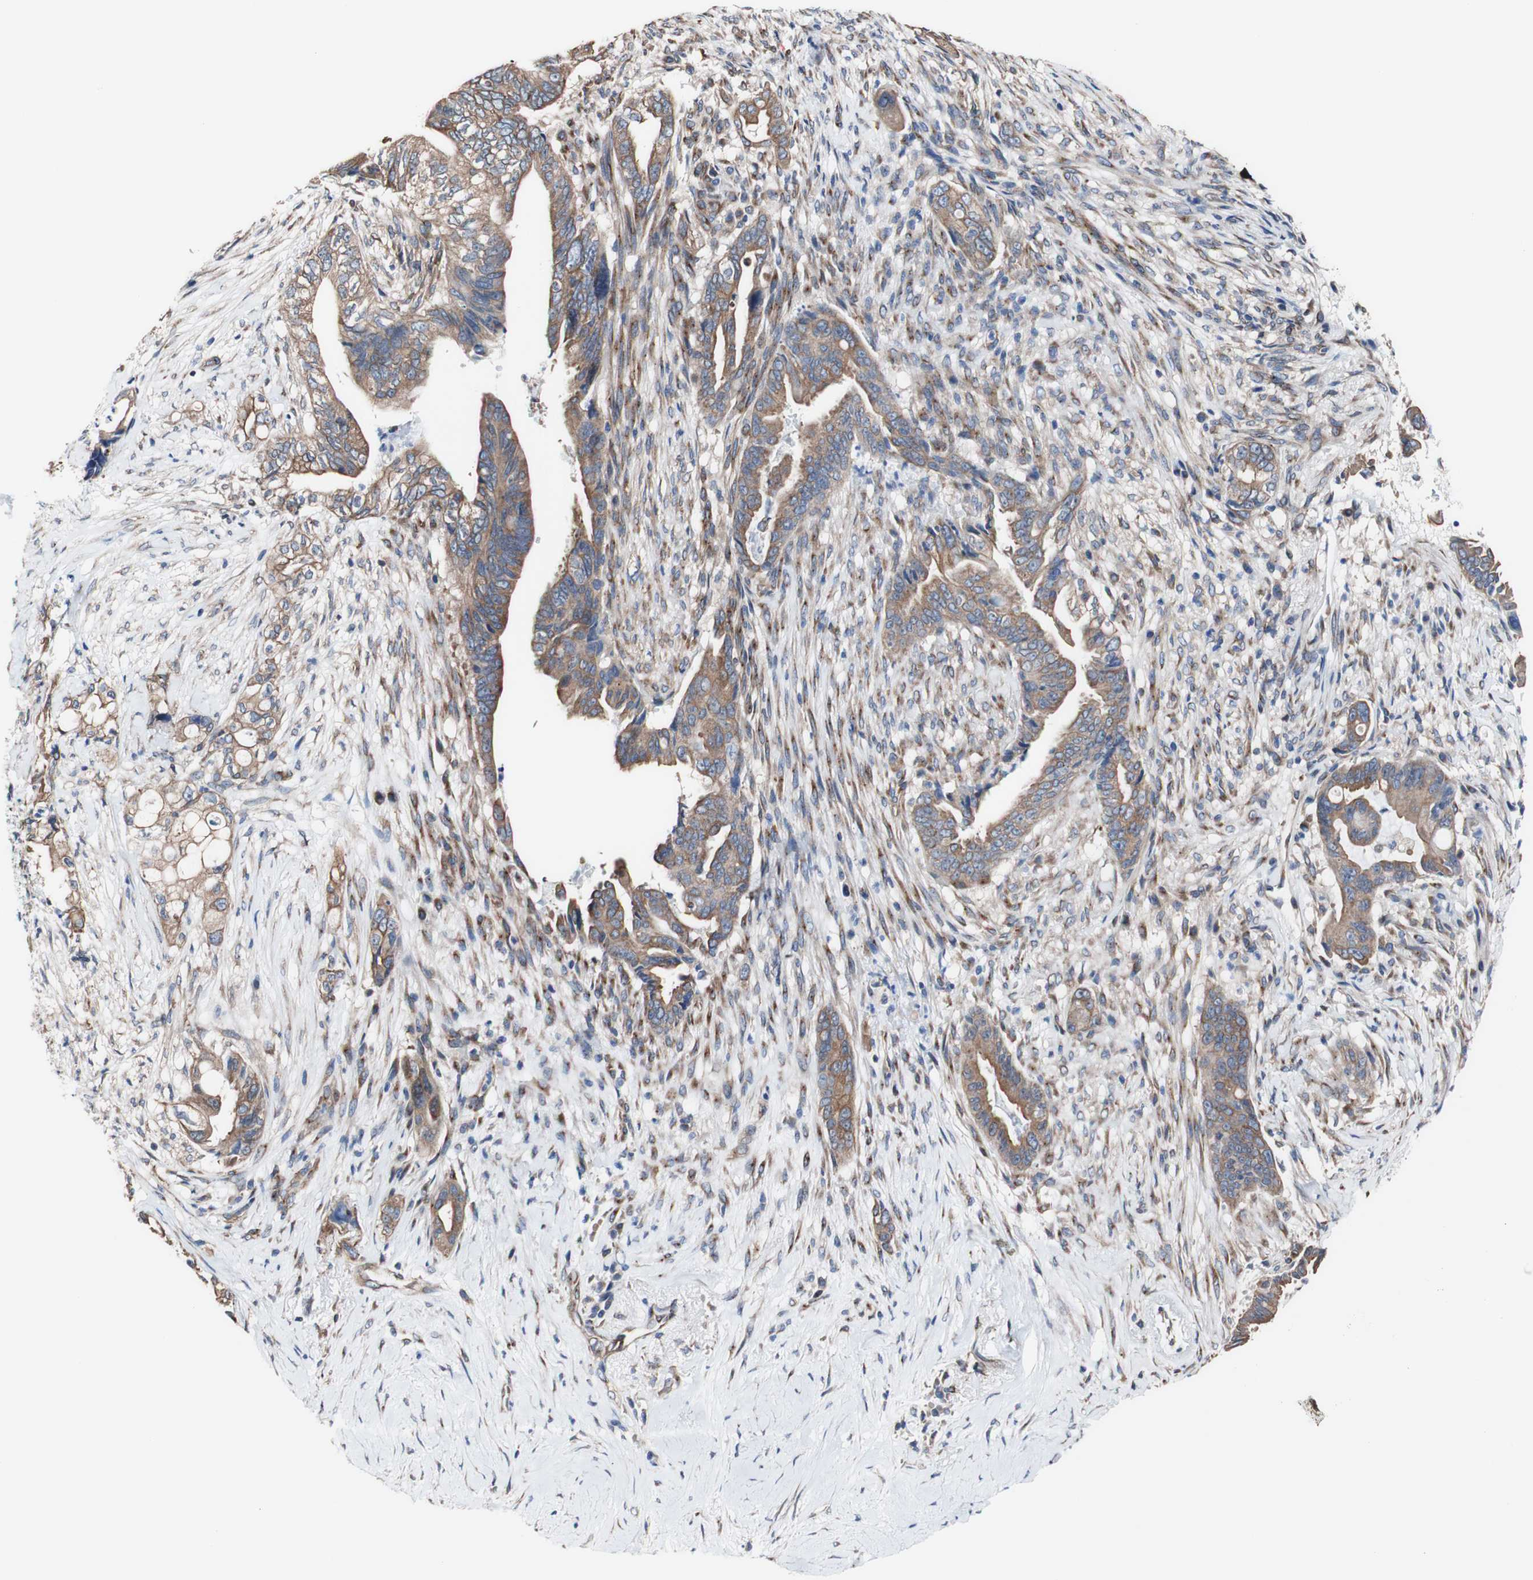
{"staining": {"intensity": "moderate", "quantity": ">75%", "location": "cytoplasmic/membranous"}, "tissue": "pancreatic cancer", "cell_type": "Tumor cells", "image_type": "cancer", "snomed": [{"axis": "morphology", "description": "Adenocarcinoma, NOS"}, {"axis": "topography", "description": "Pancreas"}], "caption": "Human pancreatic cancer stained with a protein marker reveals moderate staining in tumor cells.", "gene": "LRIG3", "patient": {"sex": "male", "age": 70}}